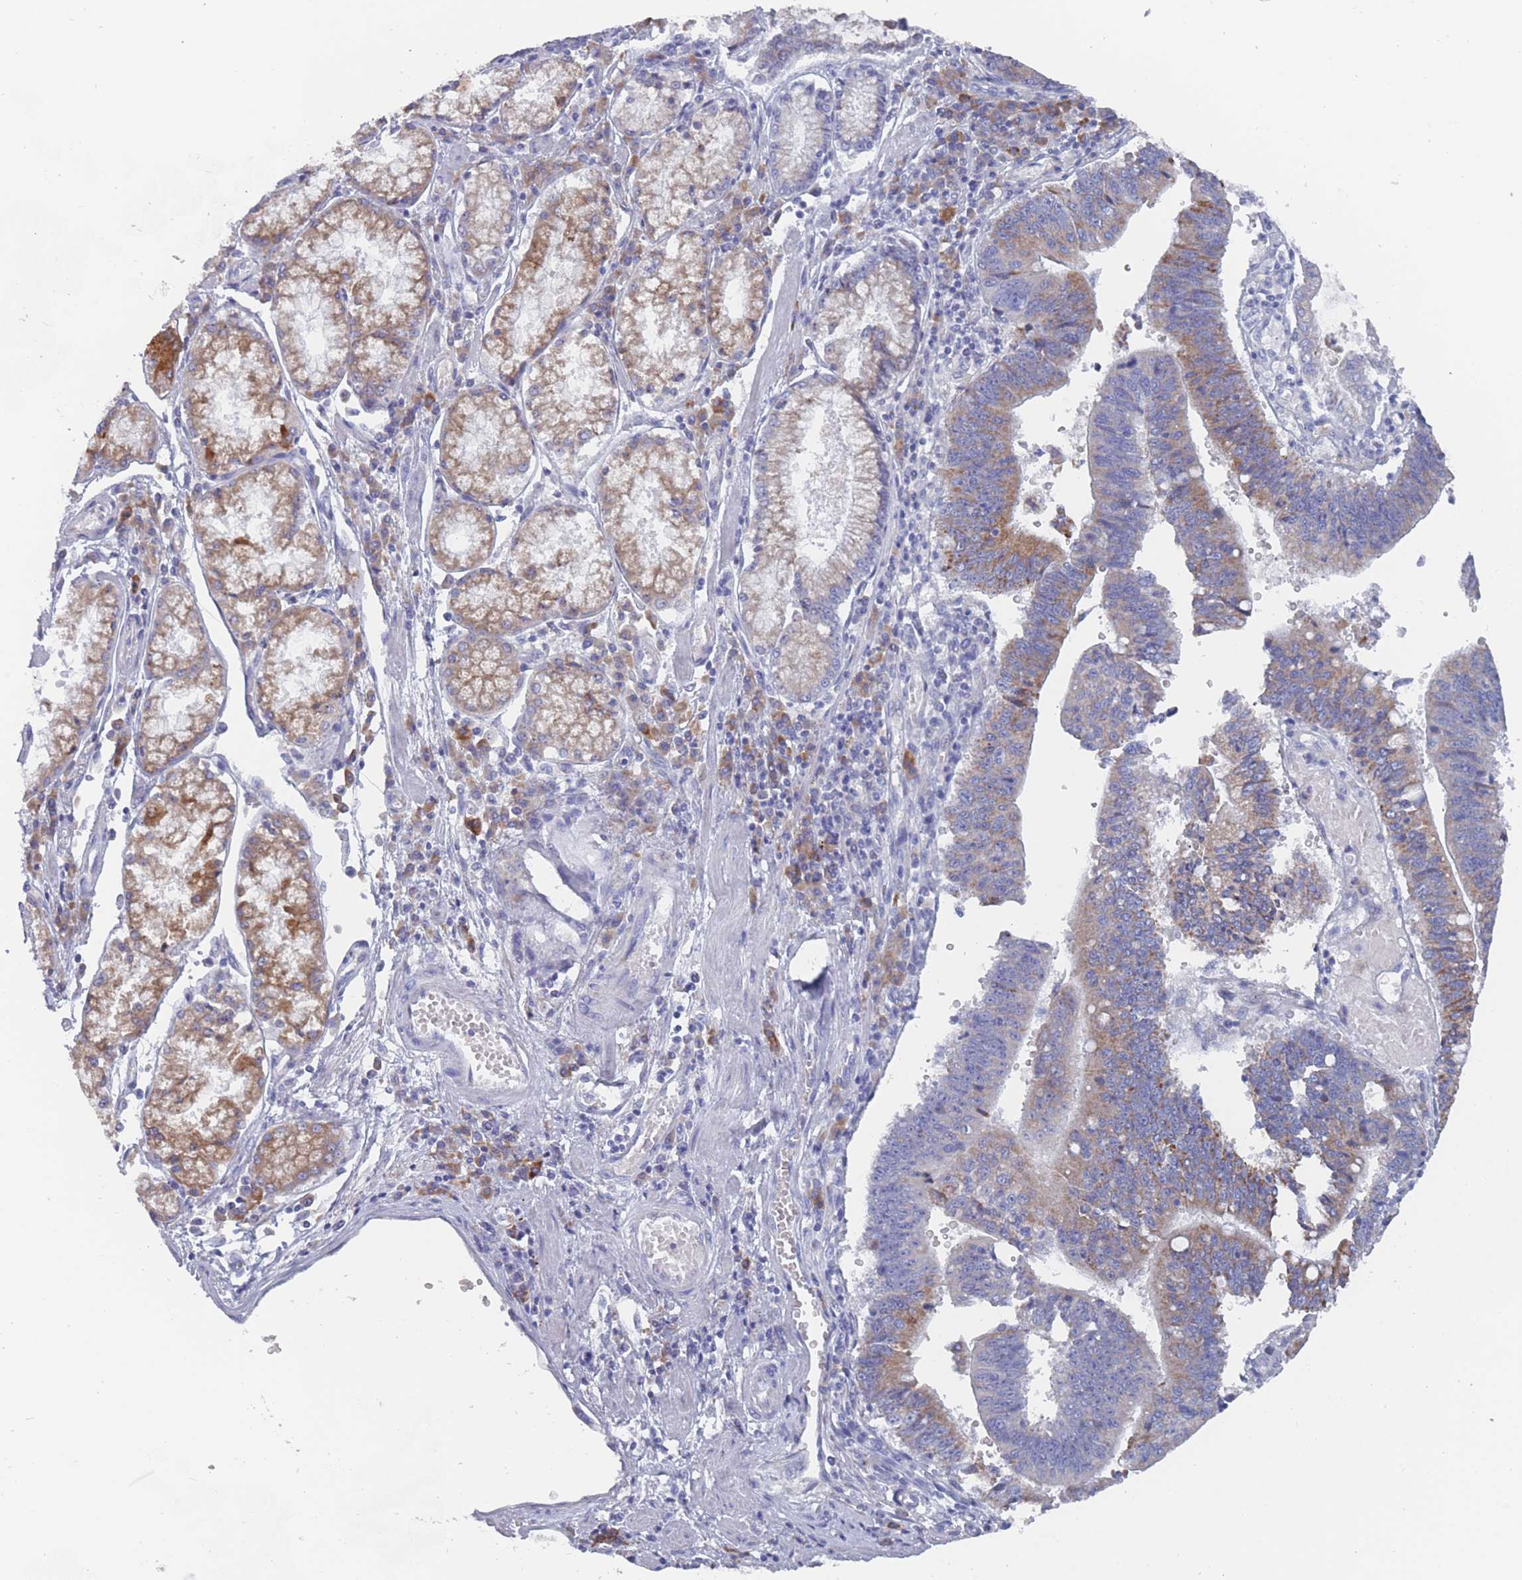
{"staining": {"intensity": "moderate", "quantity": "25%-75%", "location": "cytoplasmic/membranous"}, "tissue": "stomach cancer", "cell_type": "Tumor cells", "image_type": "cancer", "snomed": [{"axis": "morphology", "description": "Adenocarcinoma, NOS"}, {"axis": "topography", "description": "Stomach"}], "caption": "This micrograph shows immunohistochemistry staining of stomach cancer, with medium moderate cytoplasmic/membranous expression in about 25%-75% of tumor cells.", "gene": "ST8SIA5", "patient": {"sex": "male", "age": 59}}